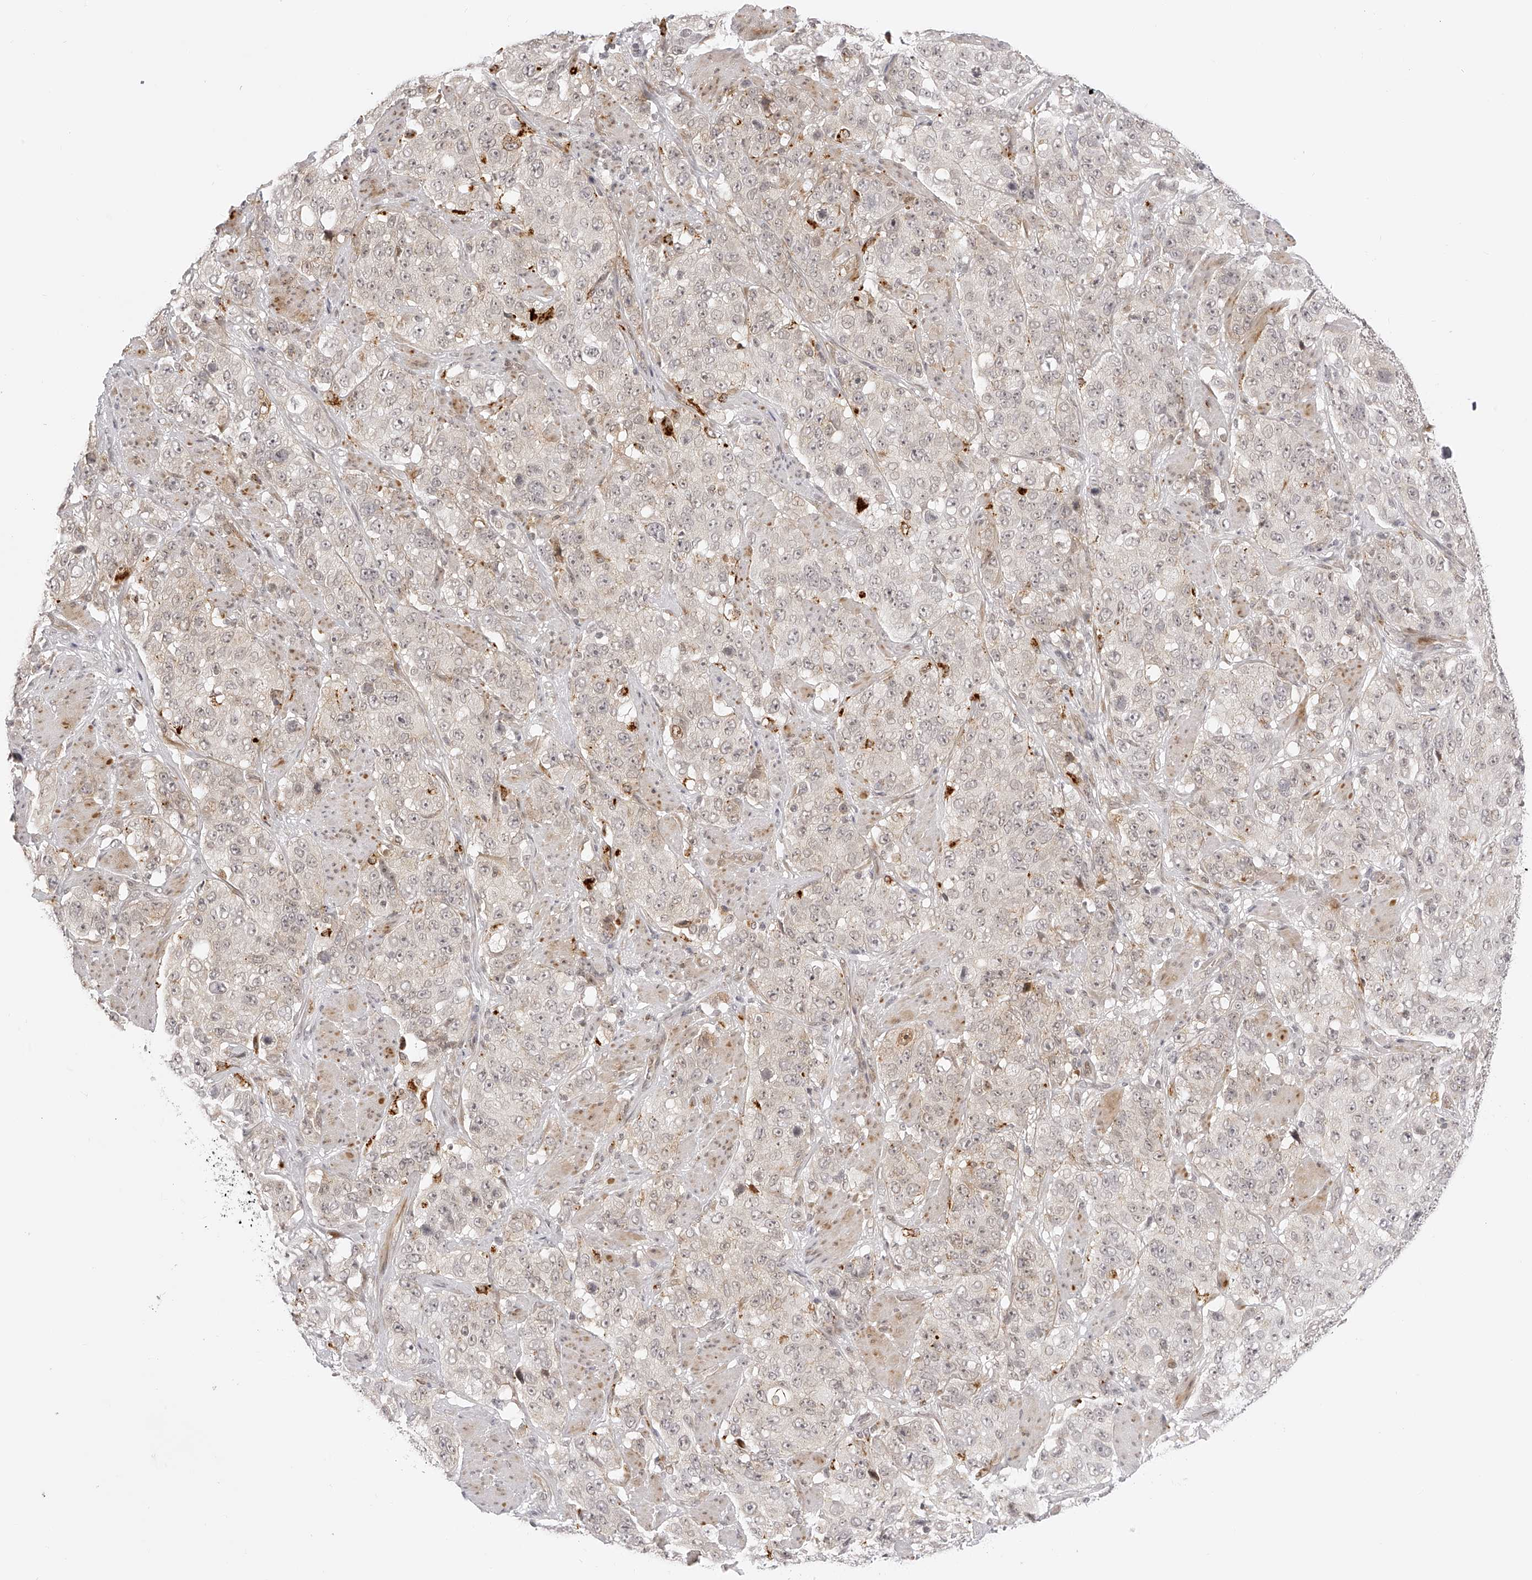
{"staining": {"intensity": "negative", "quantity": "none", "location": "none"}, "tissue": "stomach cancer", "cell_type": "Tumor cells", "image_type": "cancer", "snomed": [{"axis": "morphology", "description": "Adenocarcinoma, NOS"}, {"axis": "topography", "description": "Stomach"}], "caption": "The image displays no significant staining in tumor cells of stomach cancer. (DAB (3,3'-diaminobenzidine) IHC with hematoxylin counter stain).", "gene": "PLEKHG1", "patient": {"sex": "male", "age": 48}}